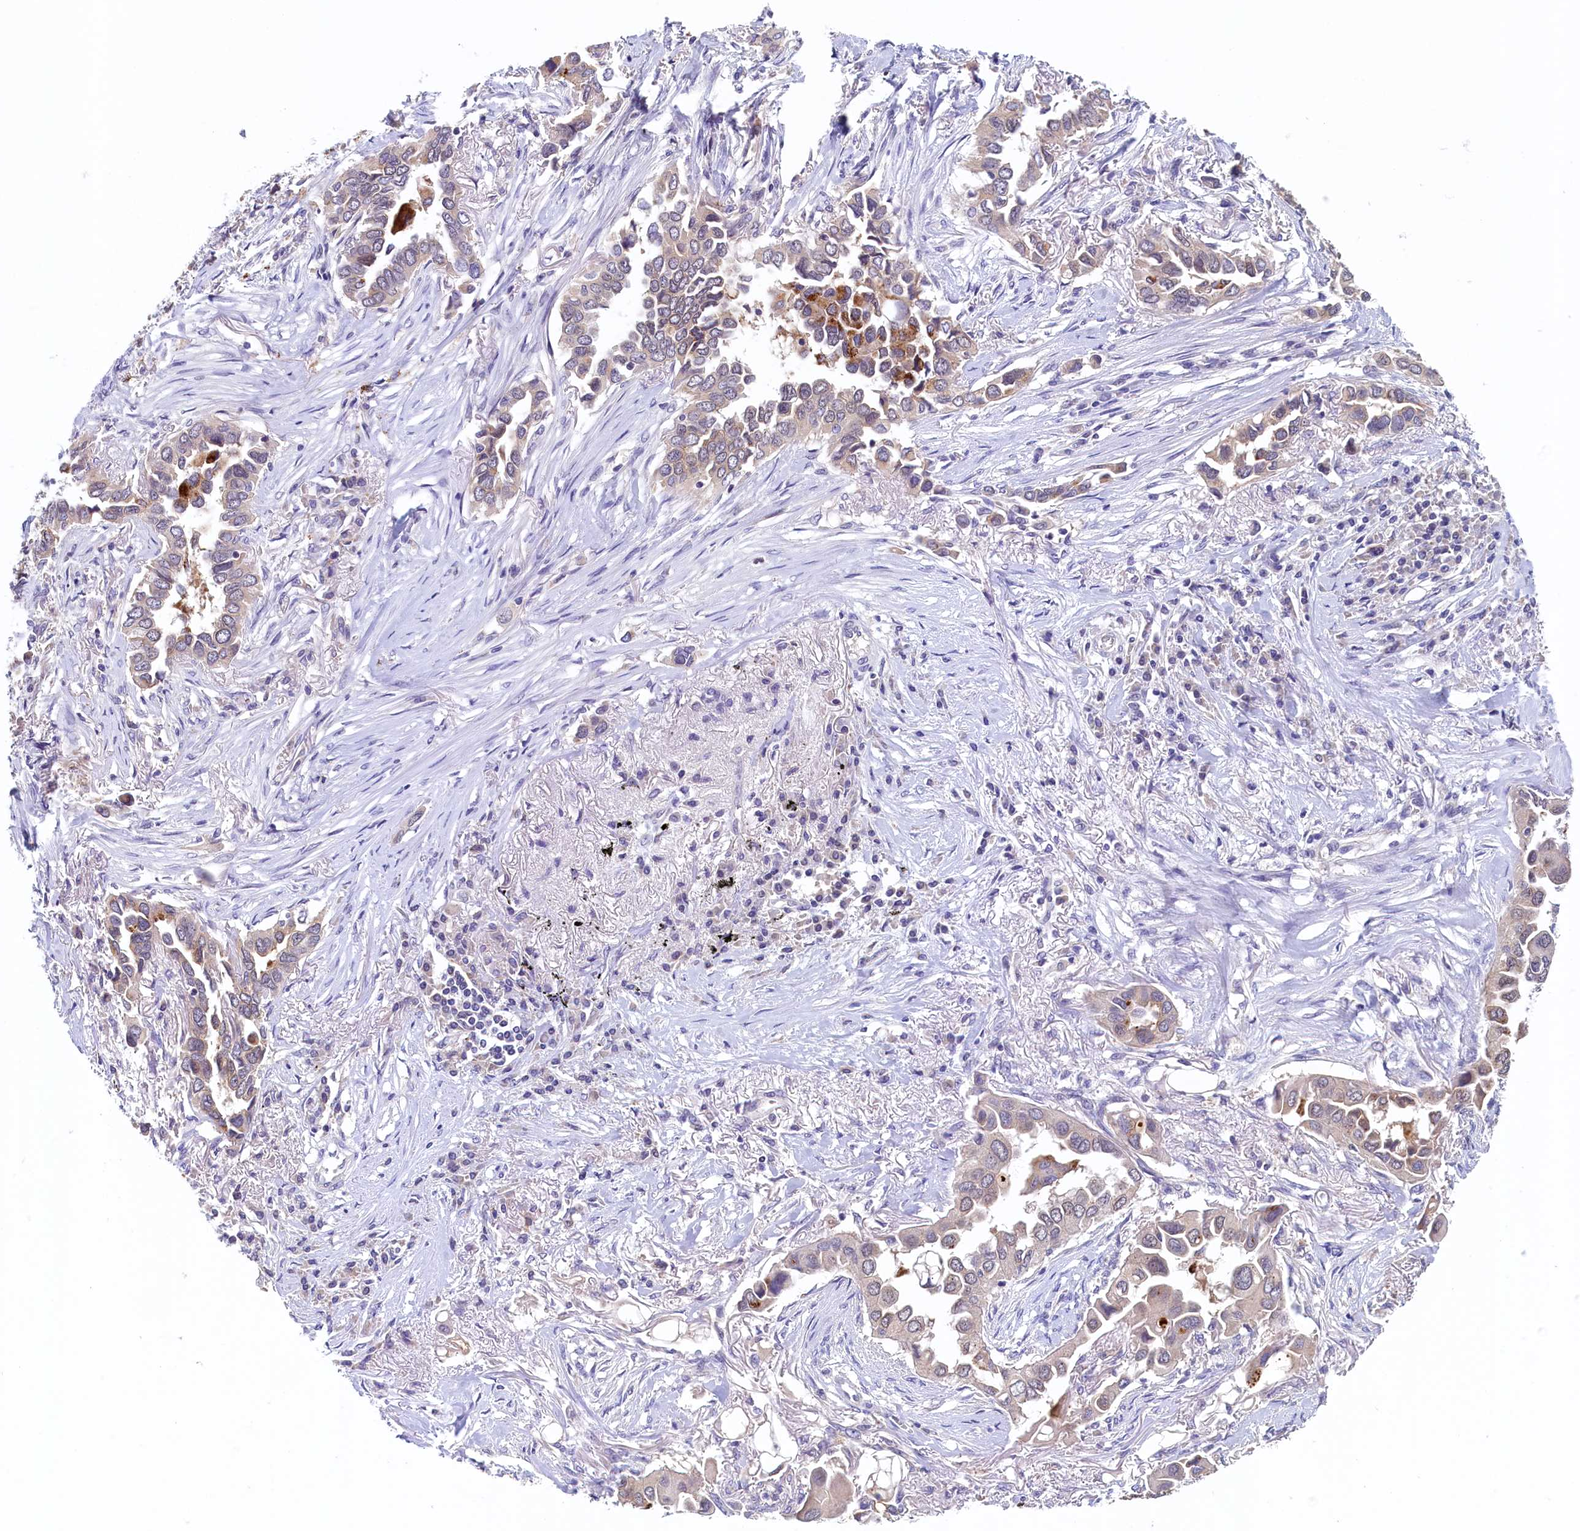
{"staining": {"intensity": "moderate", "quantity": "<25%", "location": "cytoplasmic/membranous"}, "tissue": "lung cancer", "cell_type": "Tumor cells", "image_type": "cancer", "snomed": [{"axis": "morphology", "description": "Adenocarcinoma, NOS"}, {"axis": "topography", "description": "Lung"}], "caption": "Immunohistochemical staining of lung adenocarcinoma reveals low levels of moderate cytoplasmic/membranous expression in about <25% of tumor cells.", "gene": "NUBP2", "patient": {"sex": "female", "age": 76}}